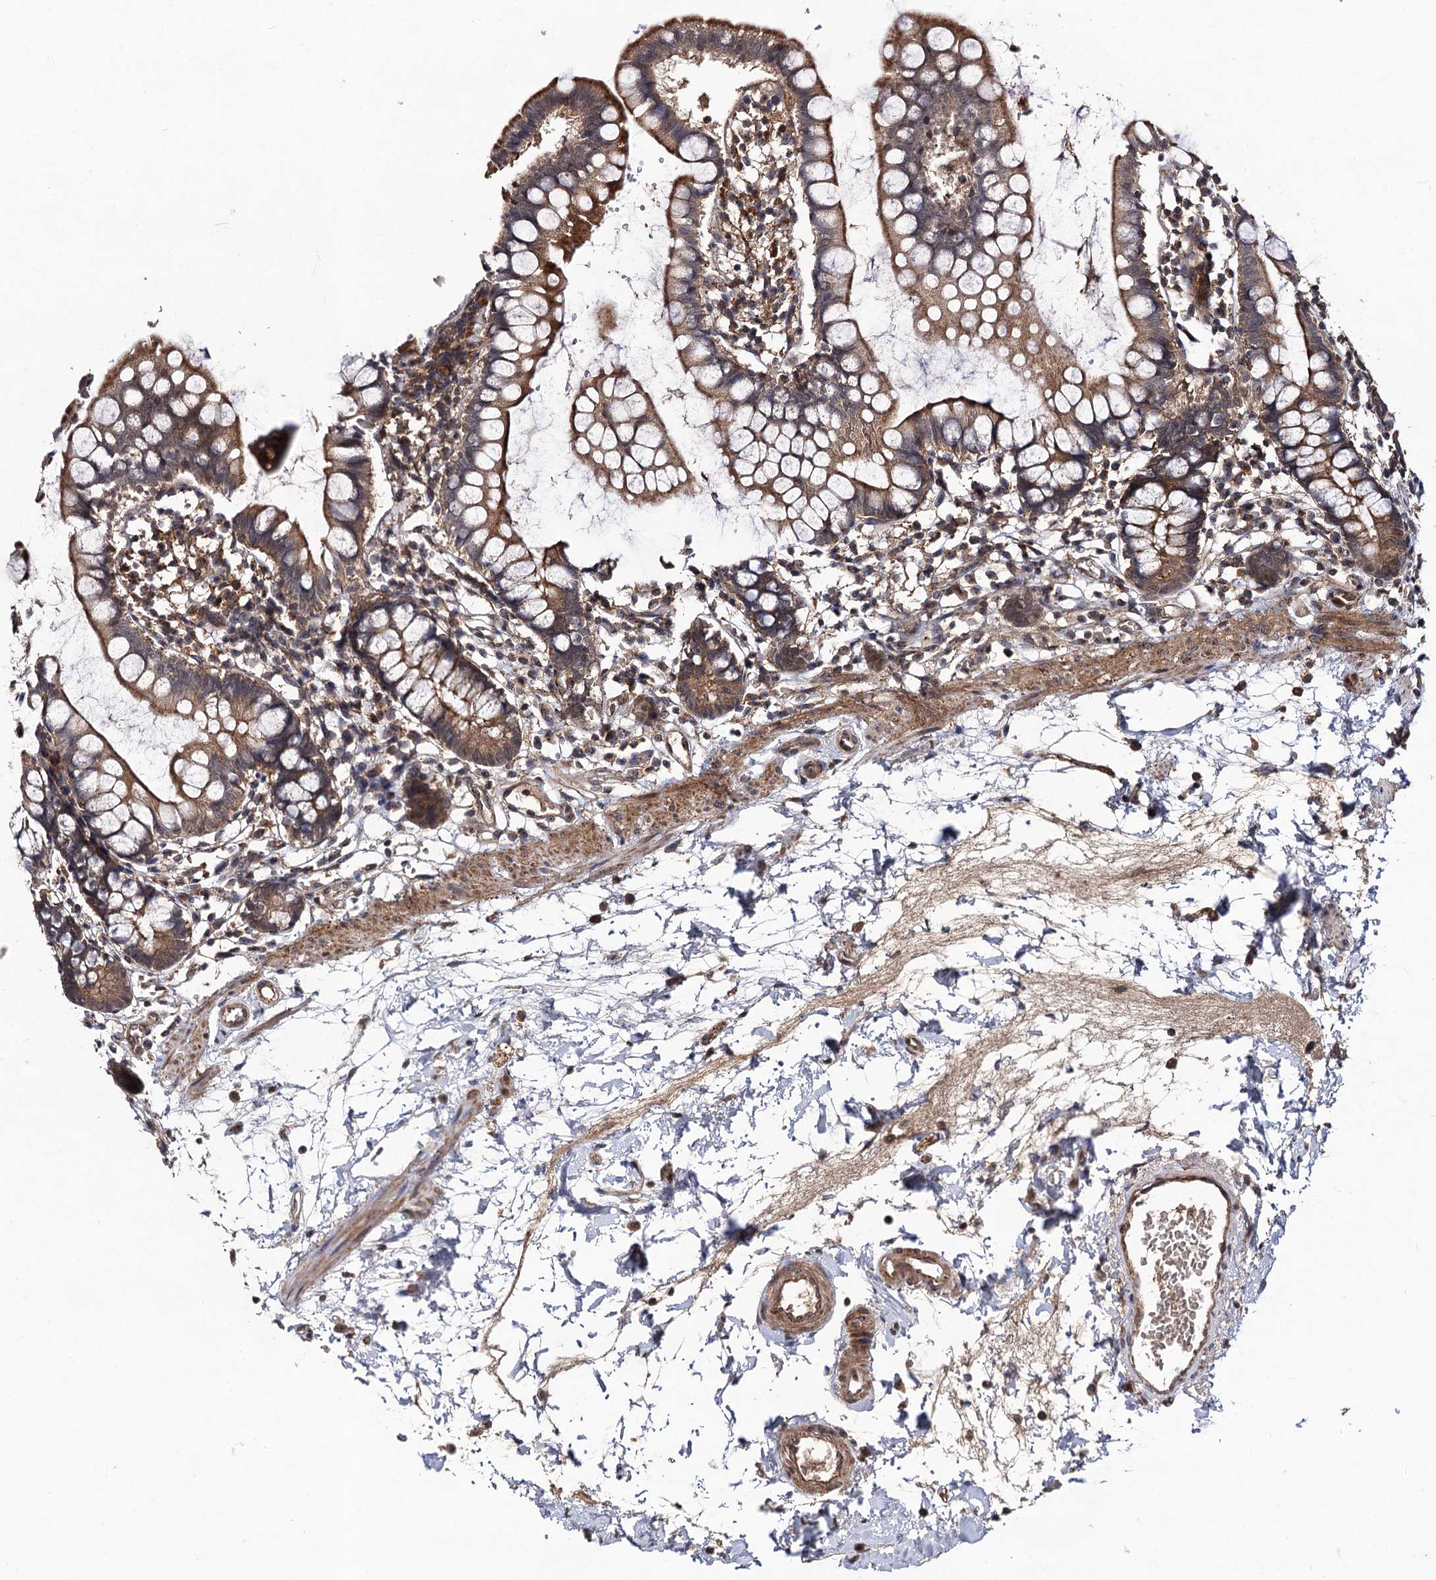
{"staining": {"intensity": "moderate", "quantity": ">75%", "location": "cytoplasmic/membranous"}, "tissue": "small intestine", "cell_type": "Glandular cells", "image_type": "normal", "snomed": [{"axis": "morphology", "description": "Normal tissue, NOS"}, {"axis": "topography", "description": "Small intestine"}], "caption": "The image reveals immunohistochemical staining of benign small intestine. There is moderate cytoplasmic/membranous staining is appreciated in approximately >75% of glandular cells. Immunohistochemistry (ihc) stains the protein of interest in brown and the nuclei are stained blue.", "gene": "KXD1", "patient": {"sex": "female", "age": 84}}